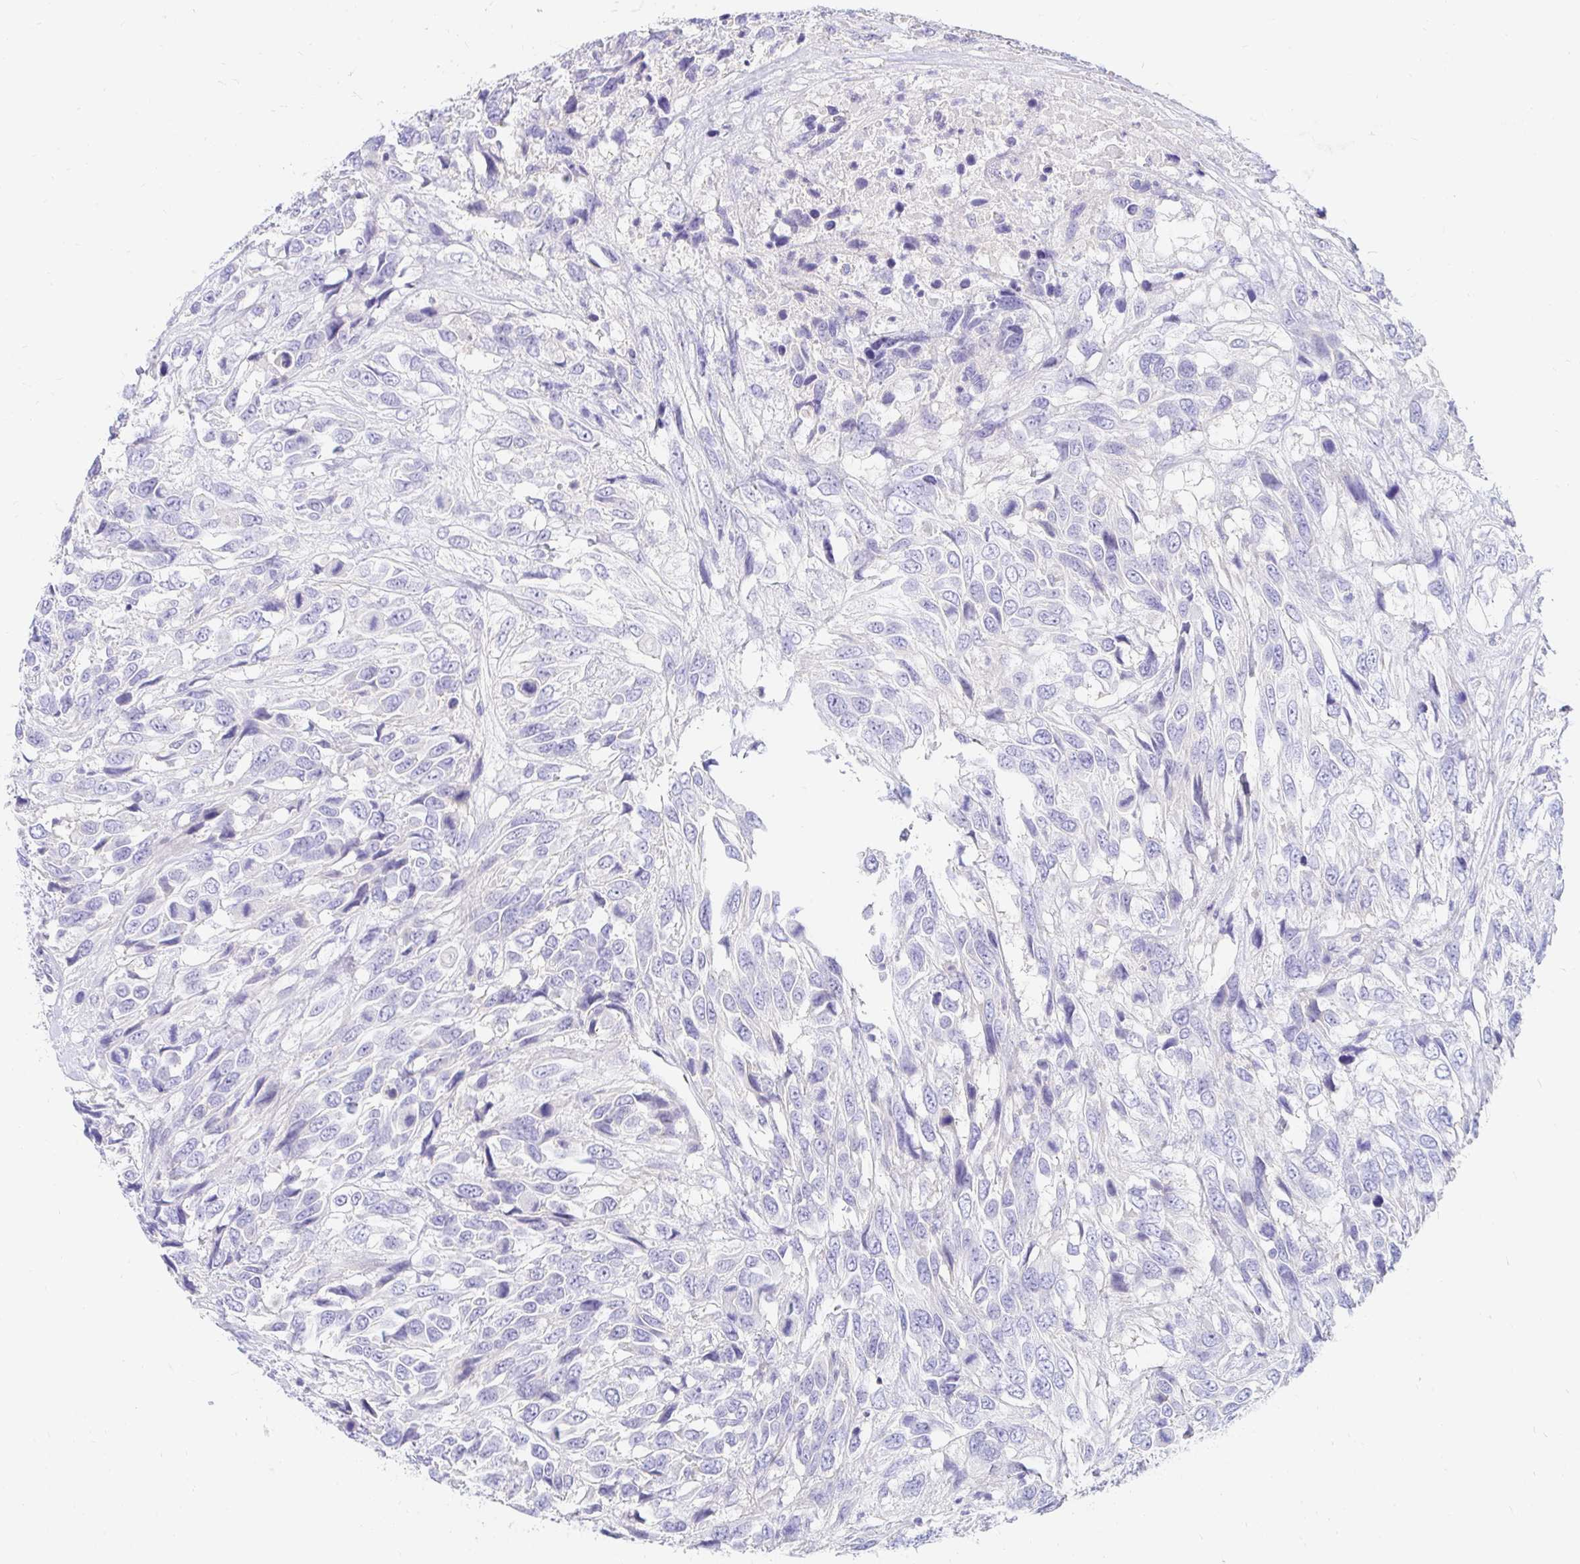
{"staining": {"intensity": "negative", "quantity": "none", "location": "none"}, "tissue": "urothelial cancer", "cell_type": "Tumor cells", "image_type": "cancer", "snomed": [{"axis": "morphology", "description": "Urothelial carcinoma, High grade"}, {"axis": "topography", "description": "Urinary bladder"}], "caption": "Tumor cells show no significant expression in high-grade urothelial carcinoma.", "gene": "NR2E1", "patient": {"sex": "female", "age": 70}}